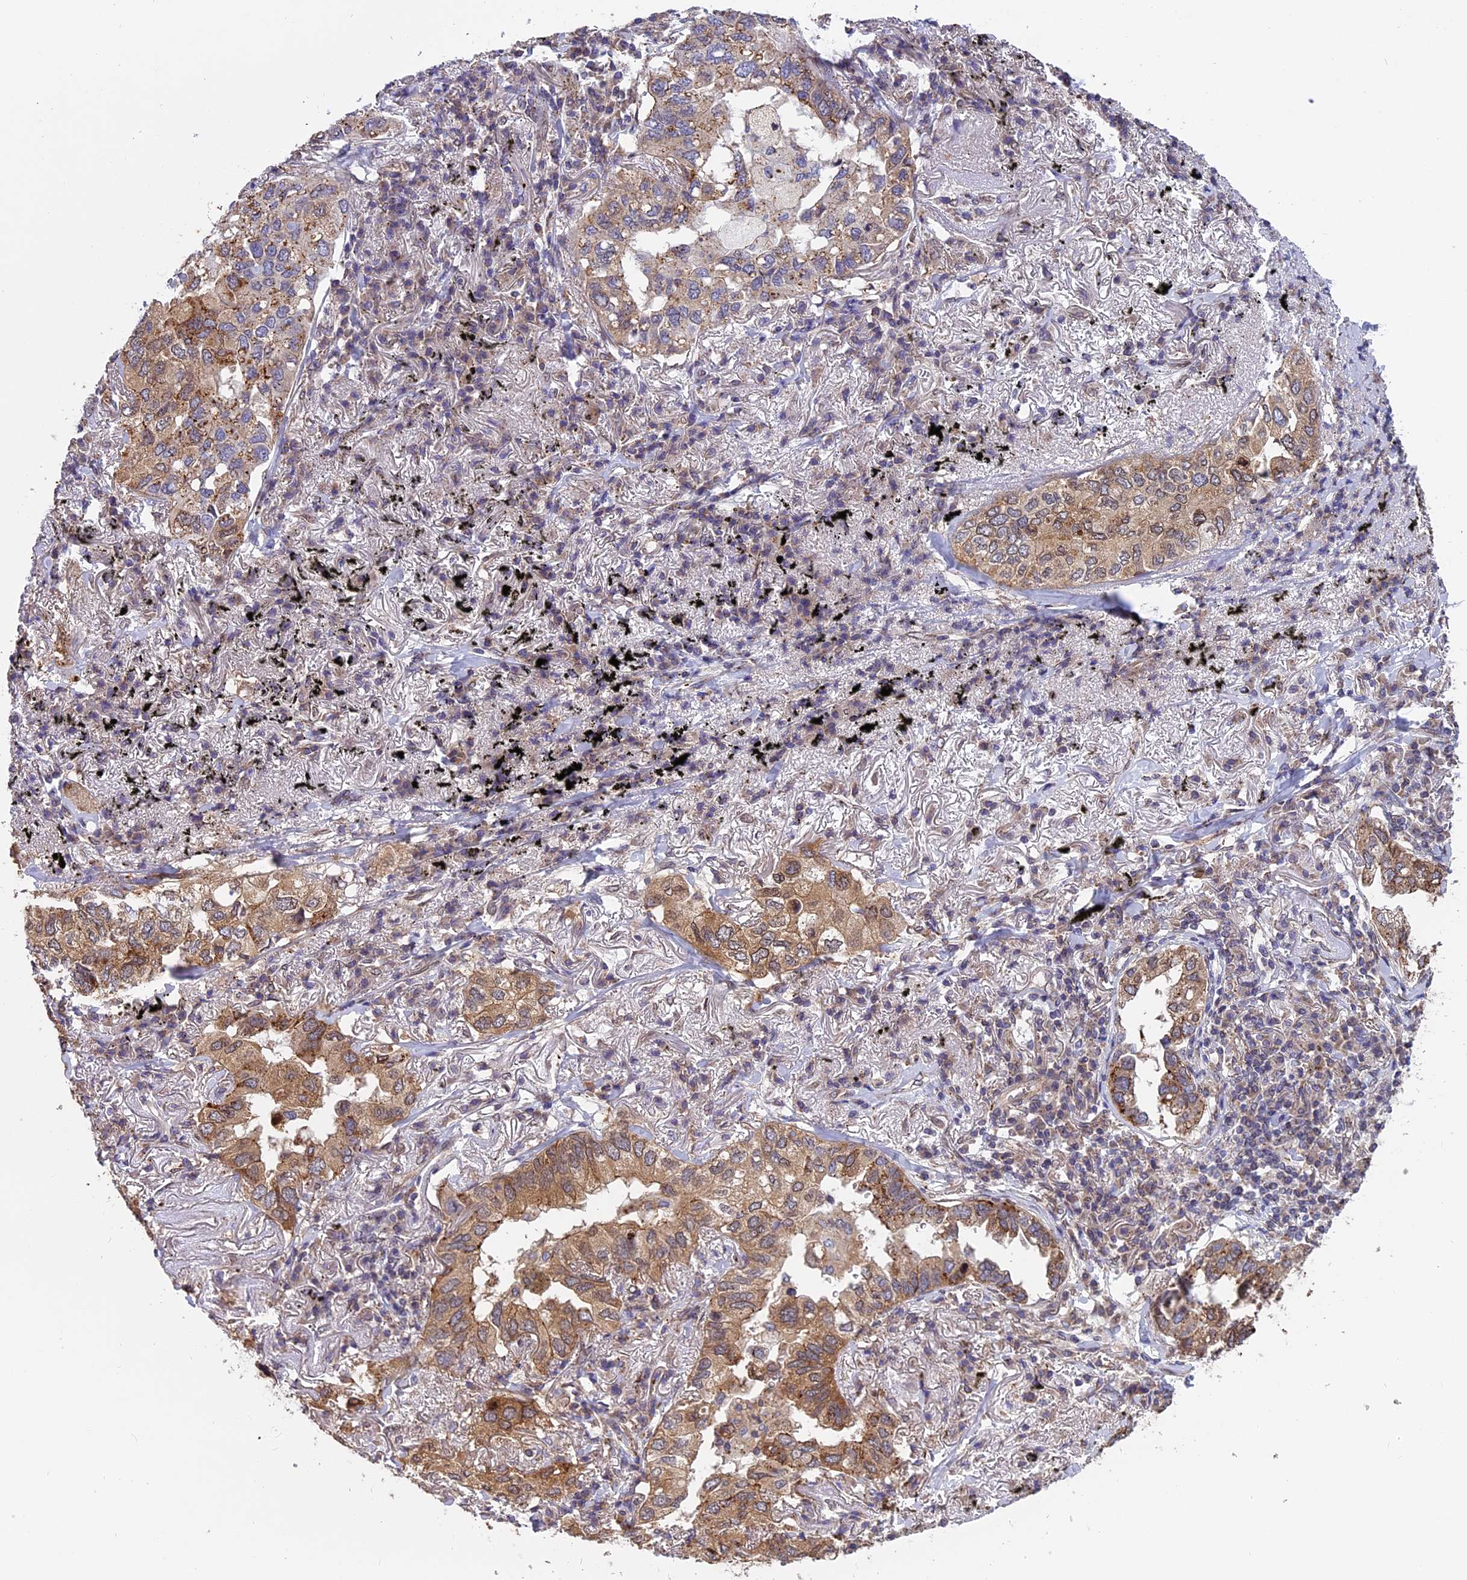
{"staining": {"intensity": "moderate", "quantity": ">75%", "location": "cytoplasmic/membranous"}, "tissue": "lung cancer", "cell_type": "Tumor cells", "image_type": "cancer", "snomed": [{"axis": "morphology", "description": "Adenocarcinoma, NOS"}, {"axis": "topography", "description": "Lung"}], "caption": "High-magnification brightfield microscopy of lung adenocarcinoma stained with DAB (brown) and counterstained with hematoxylin (blue). tumor cells exhibit moderate cytoplasmic/membranous staining is present in about>75% of cells.", "gene": "CHMP2A", "patient": {"sex": "male", "age": 65}}